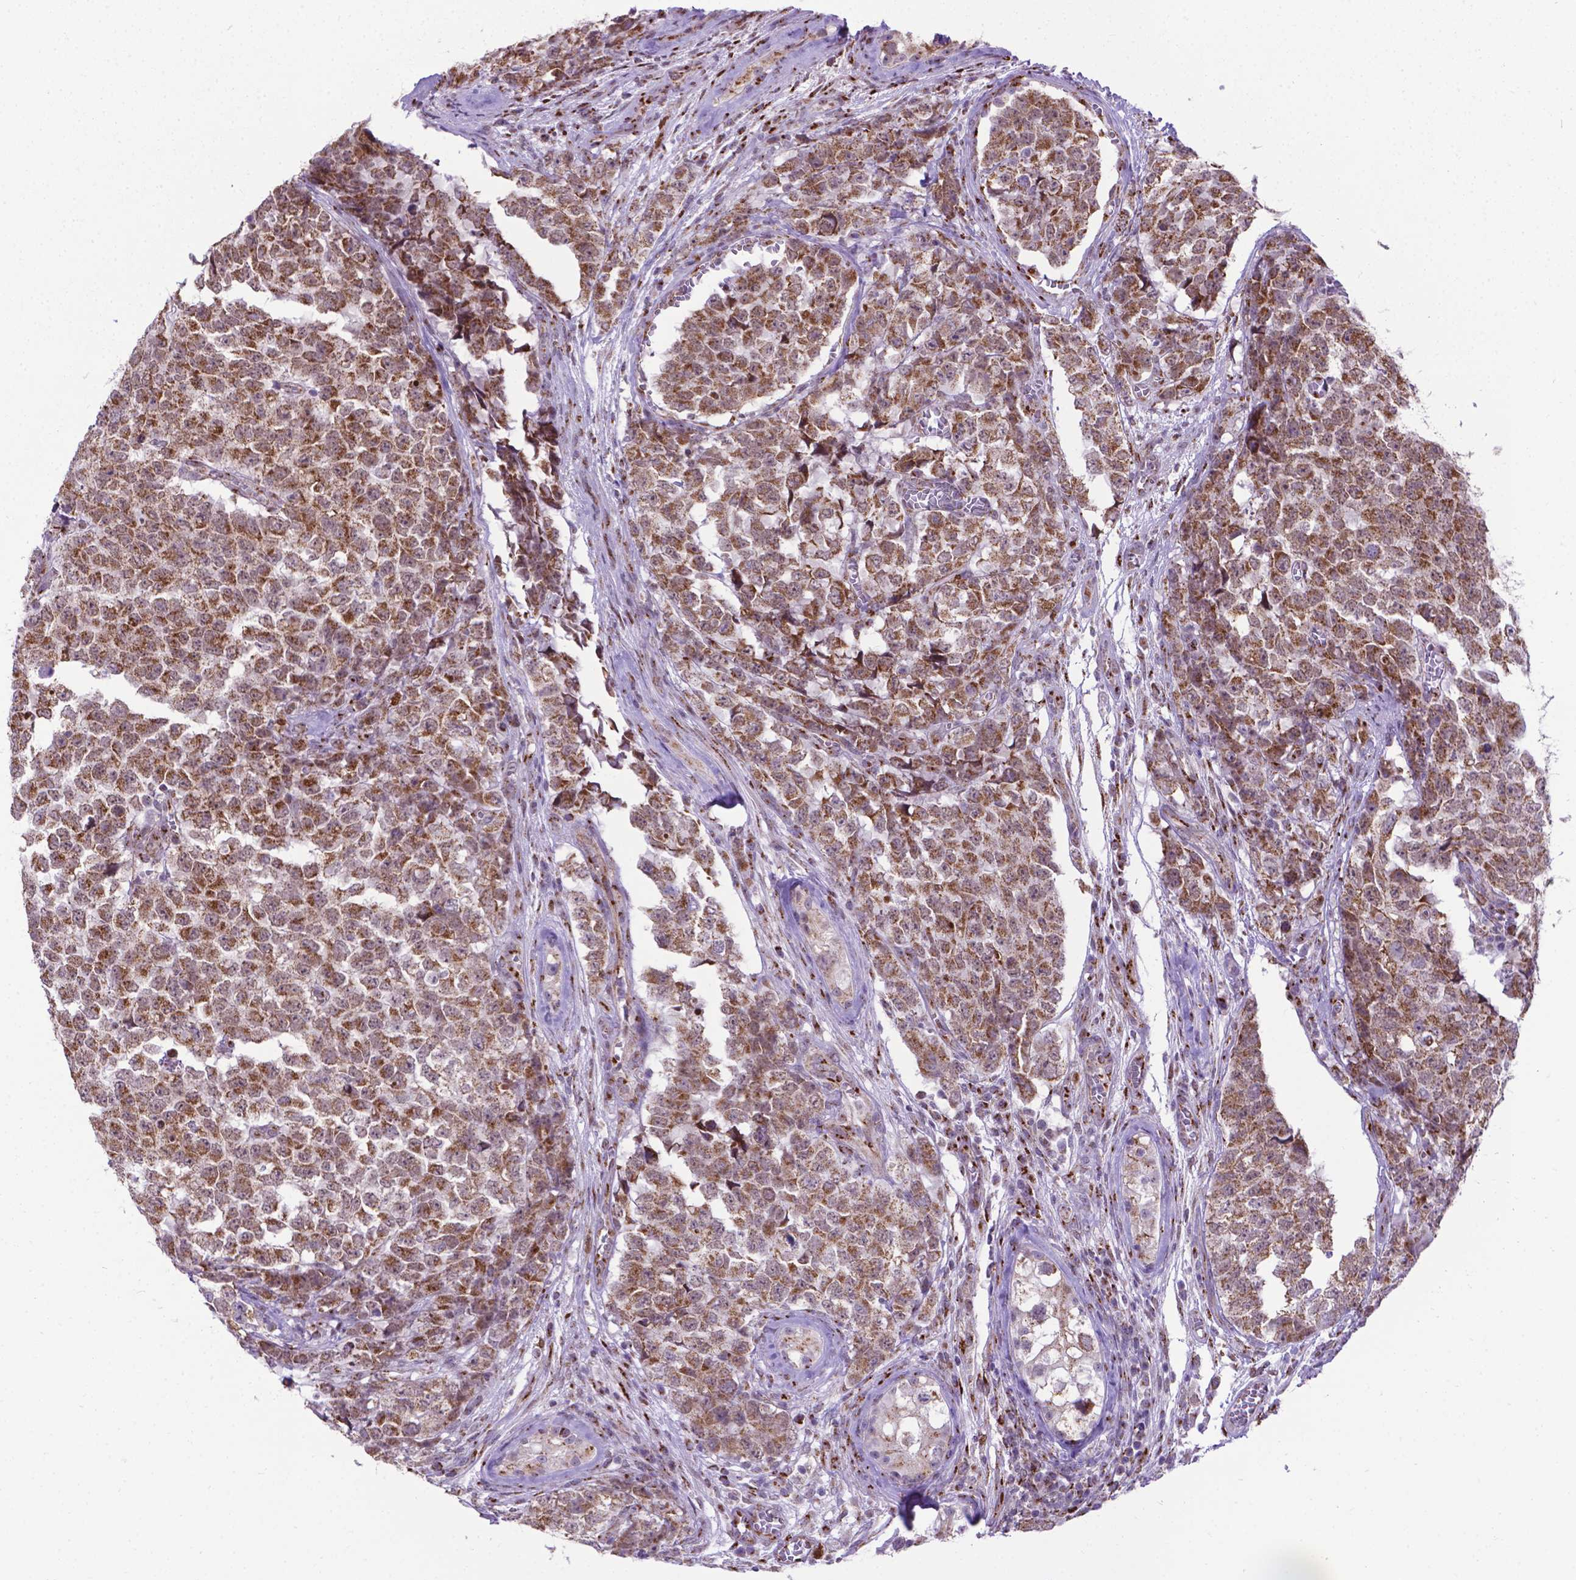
{"staining": {"intensity": "moderate", "quantity": ">75%", "location": "cytoplasmic/membranous"}, "tissue": "testis cancer", "cell_type": "Tumor cells", "image_type": "cancer", "snomed": [{"axis": "morphology", "description": "Carcinoma, Embryonal, NOS"}, {"axis": "topography", "description": "Testis"}], "caption": "Immunohistochemical staining of human testis cancer (embryonal carcinoma) exhibits moderate cytoplasmic/membranous protein staining in about >75% of tumor cells.", "gene": "MRPL10", "patient": {"sex": "male", "age": 23}}